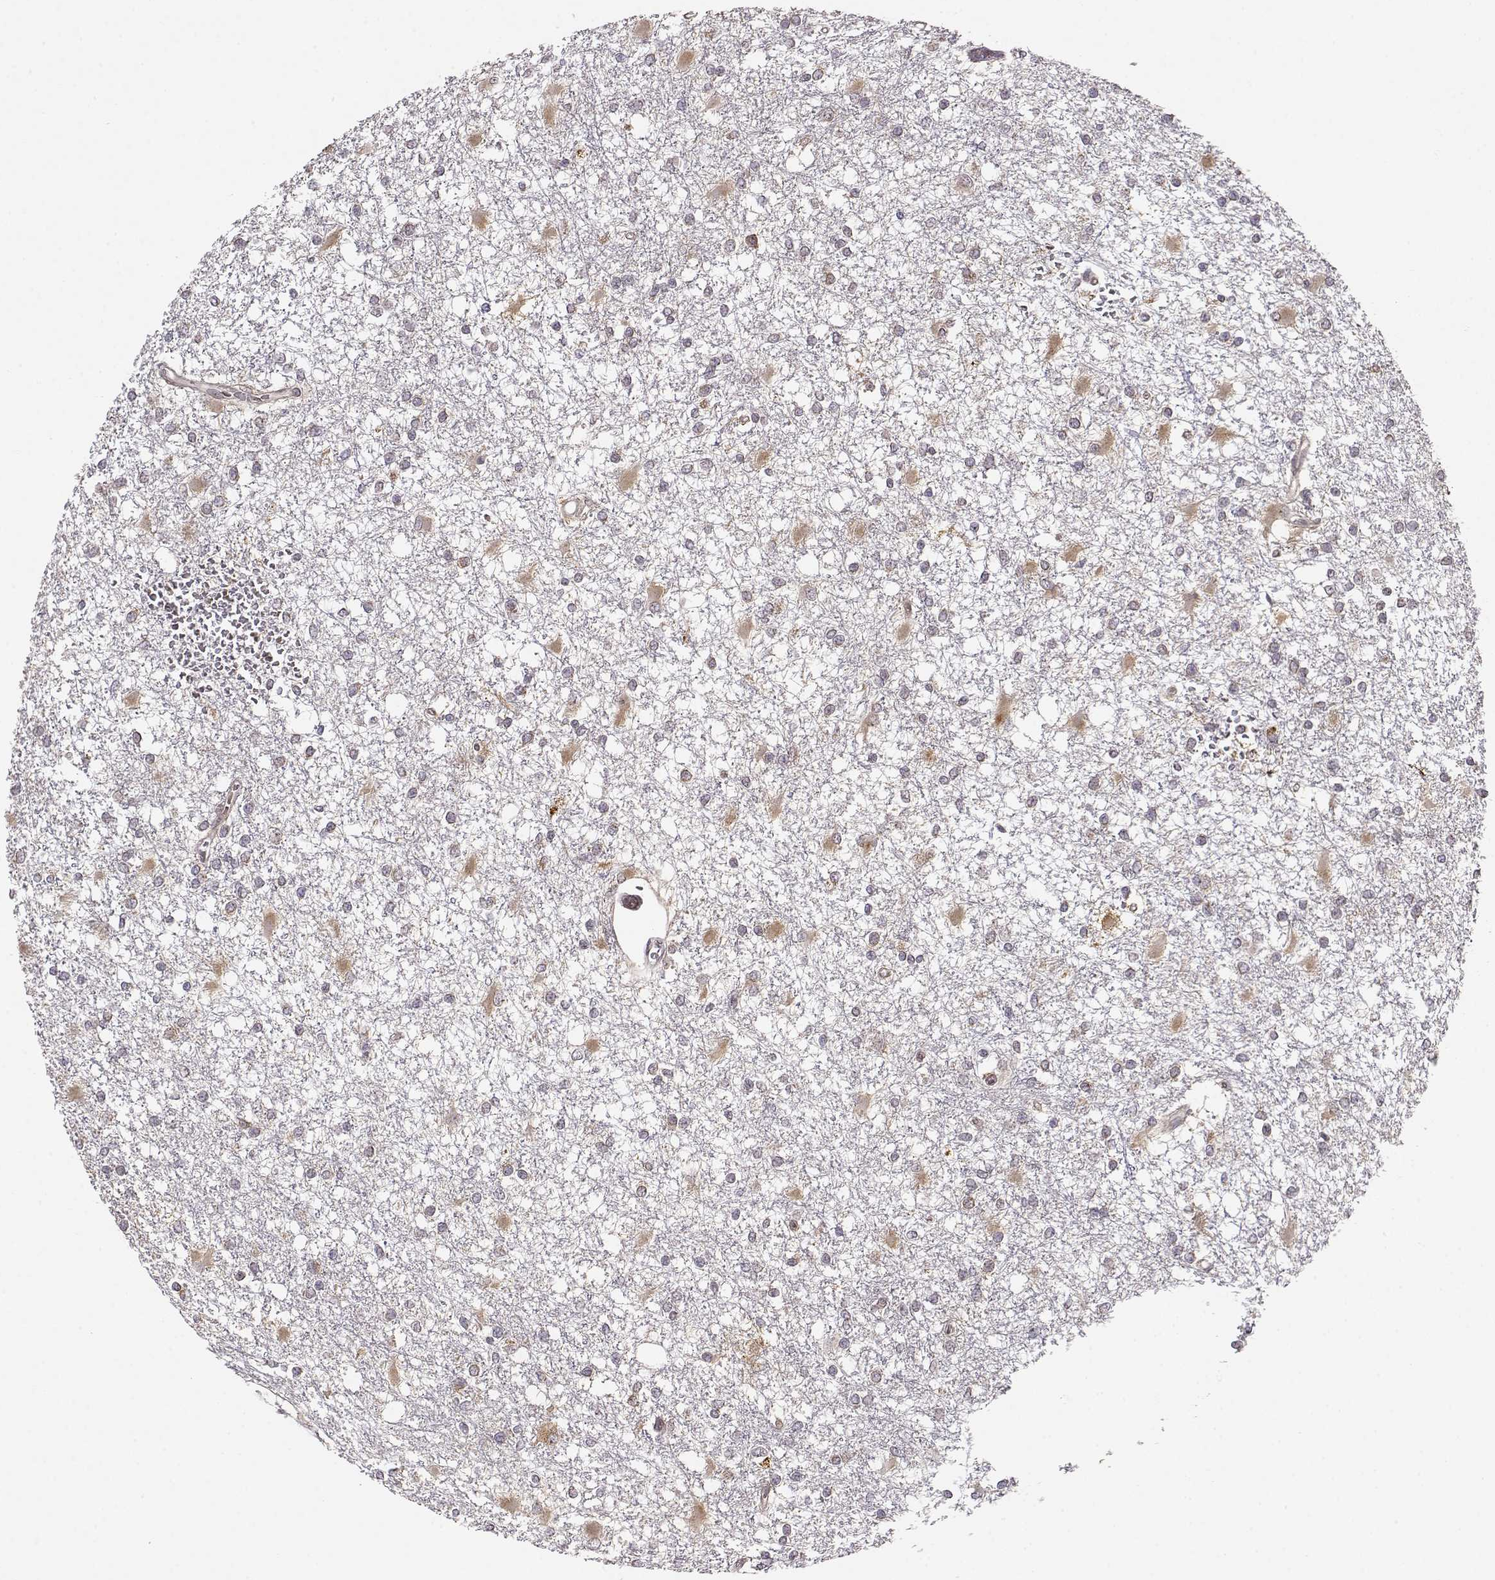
{"staining": {"intensity": "weak", "quantity": "<25%", "location": "cytoplasmic/membranous"}, "tissue": "glioma", "cell_type": "Tumor cells", "image_type": "cancer", "snomed": [{"axis": "morphology", "description": "Glioma, malignant, High grade"}, {"axis": "topography", "description": "Cerebral cortex"}], "caption": "Tumor cells show no significant expression in high-grade glioma (malignant). (Stains: DAB (3,3'-diaminobenzidine) IHC with hematoxylin counter stain, Microscopy: brightfield microscopy at high magnification).", "gene": "ERGIC2", "patient": {"sex": "male", "age": 79}}